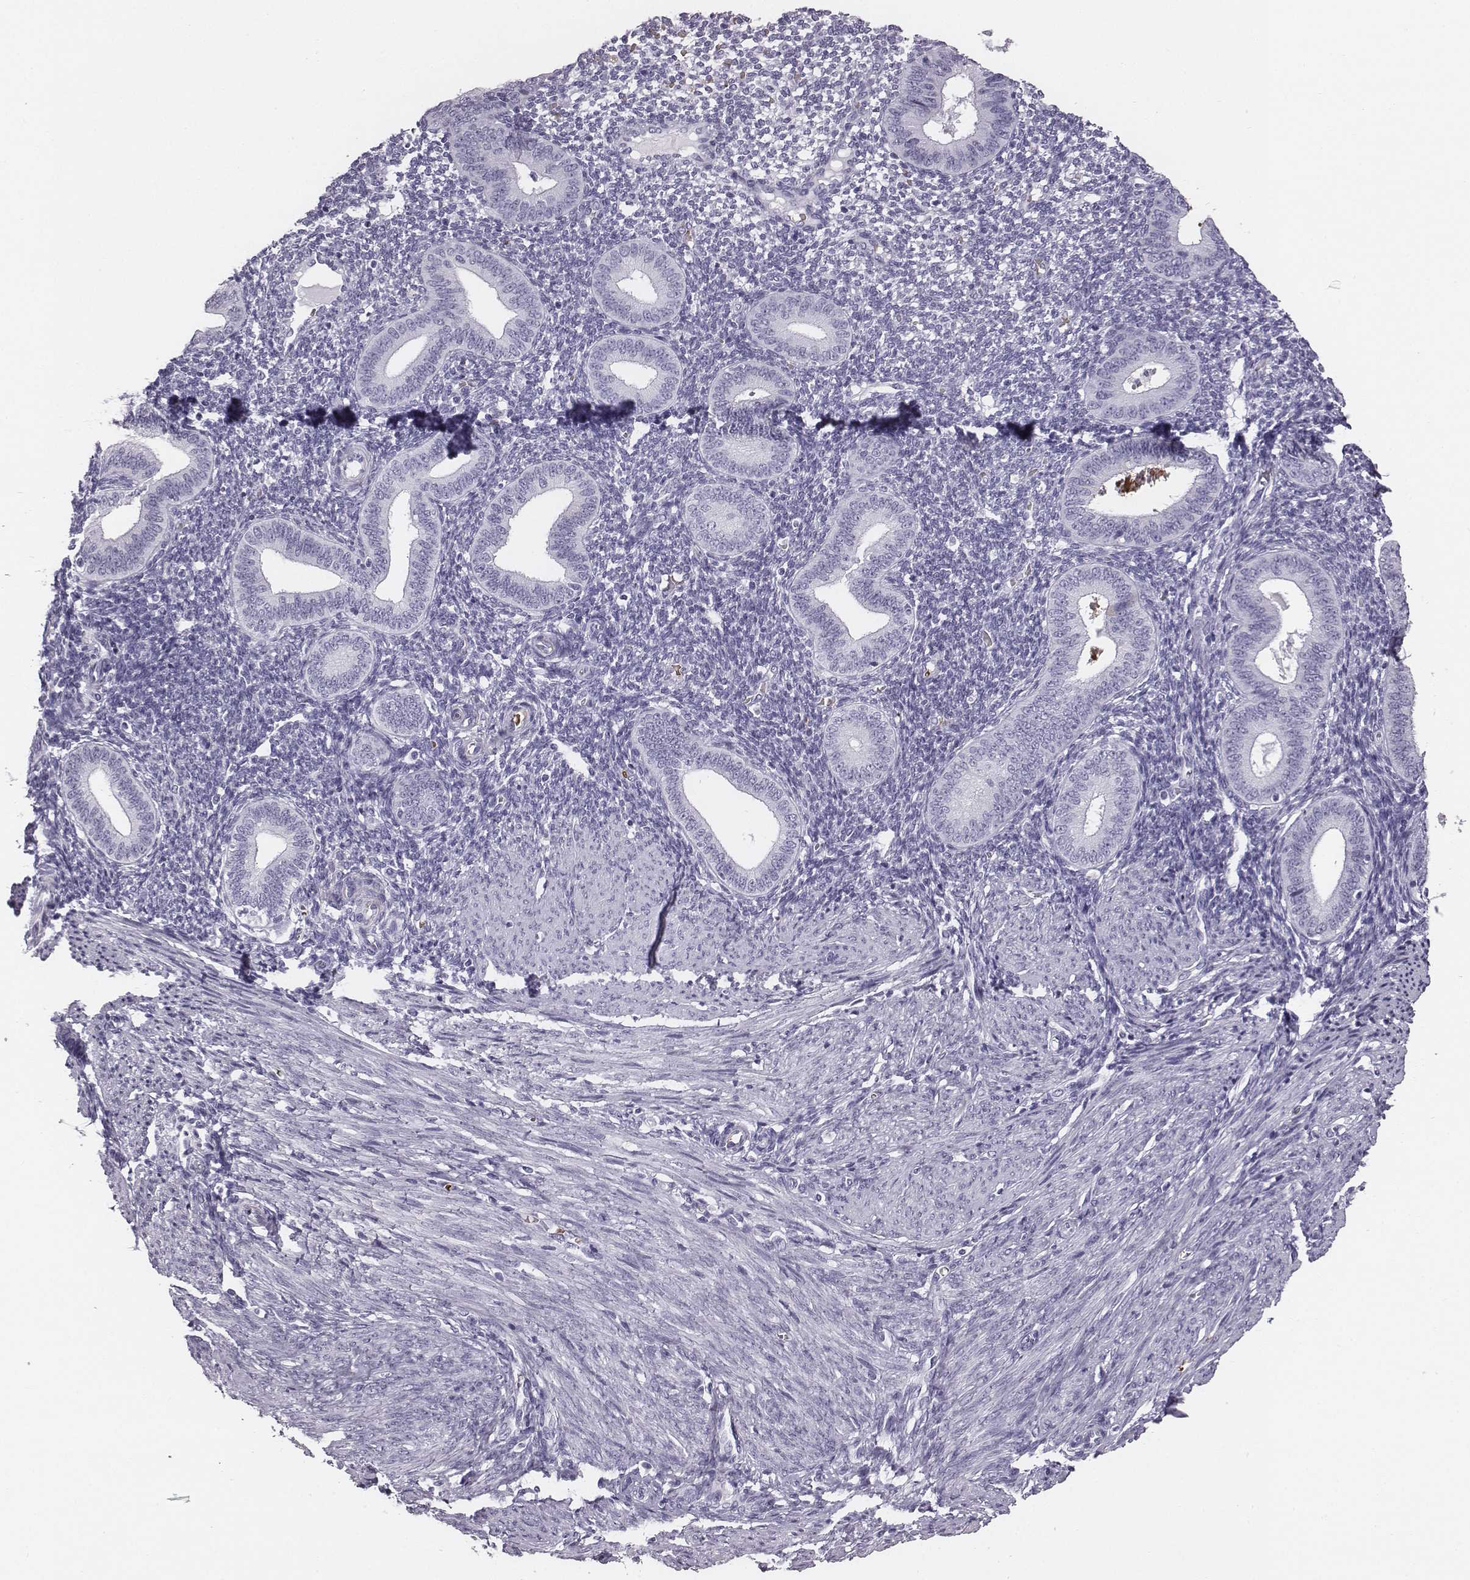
{"staining": {"intensity": "negative", "quantity": "none", "location": "none"}, "tissue": "endometrium", "cell_type": "Cells in endometrial stroma", "image_type": "normal", "snomed": [{"axis": "morphology", "description": "Normal tissue, NOS"}, {"axis": "topography", "description": "Endometrium"}], "caption": "Immunohistochemistry (IHC) of benign endometrium displays no positivity in cells in endometrial stroma.", "gene": "HBZ", "patient": {"sex": "female", "age": 40}}